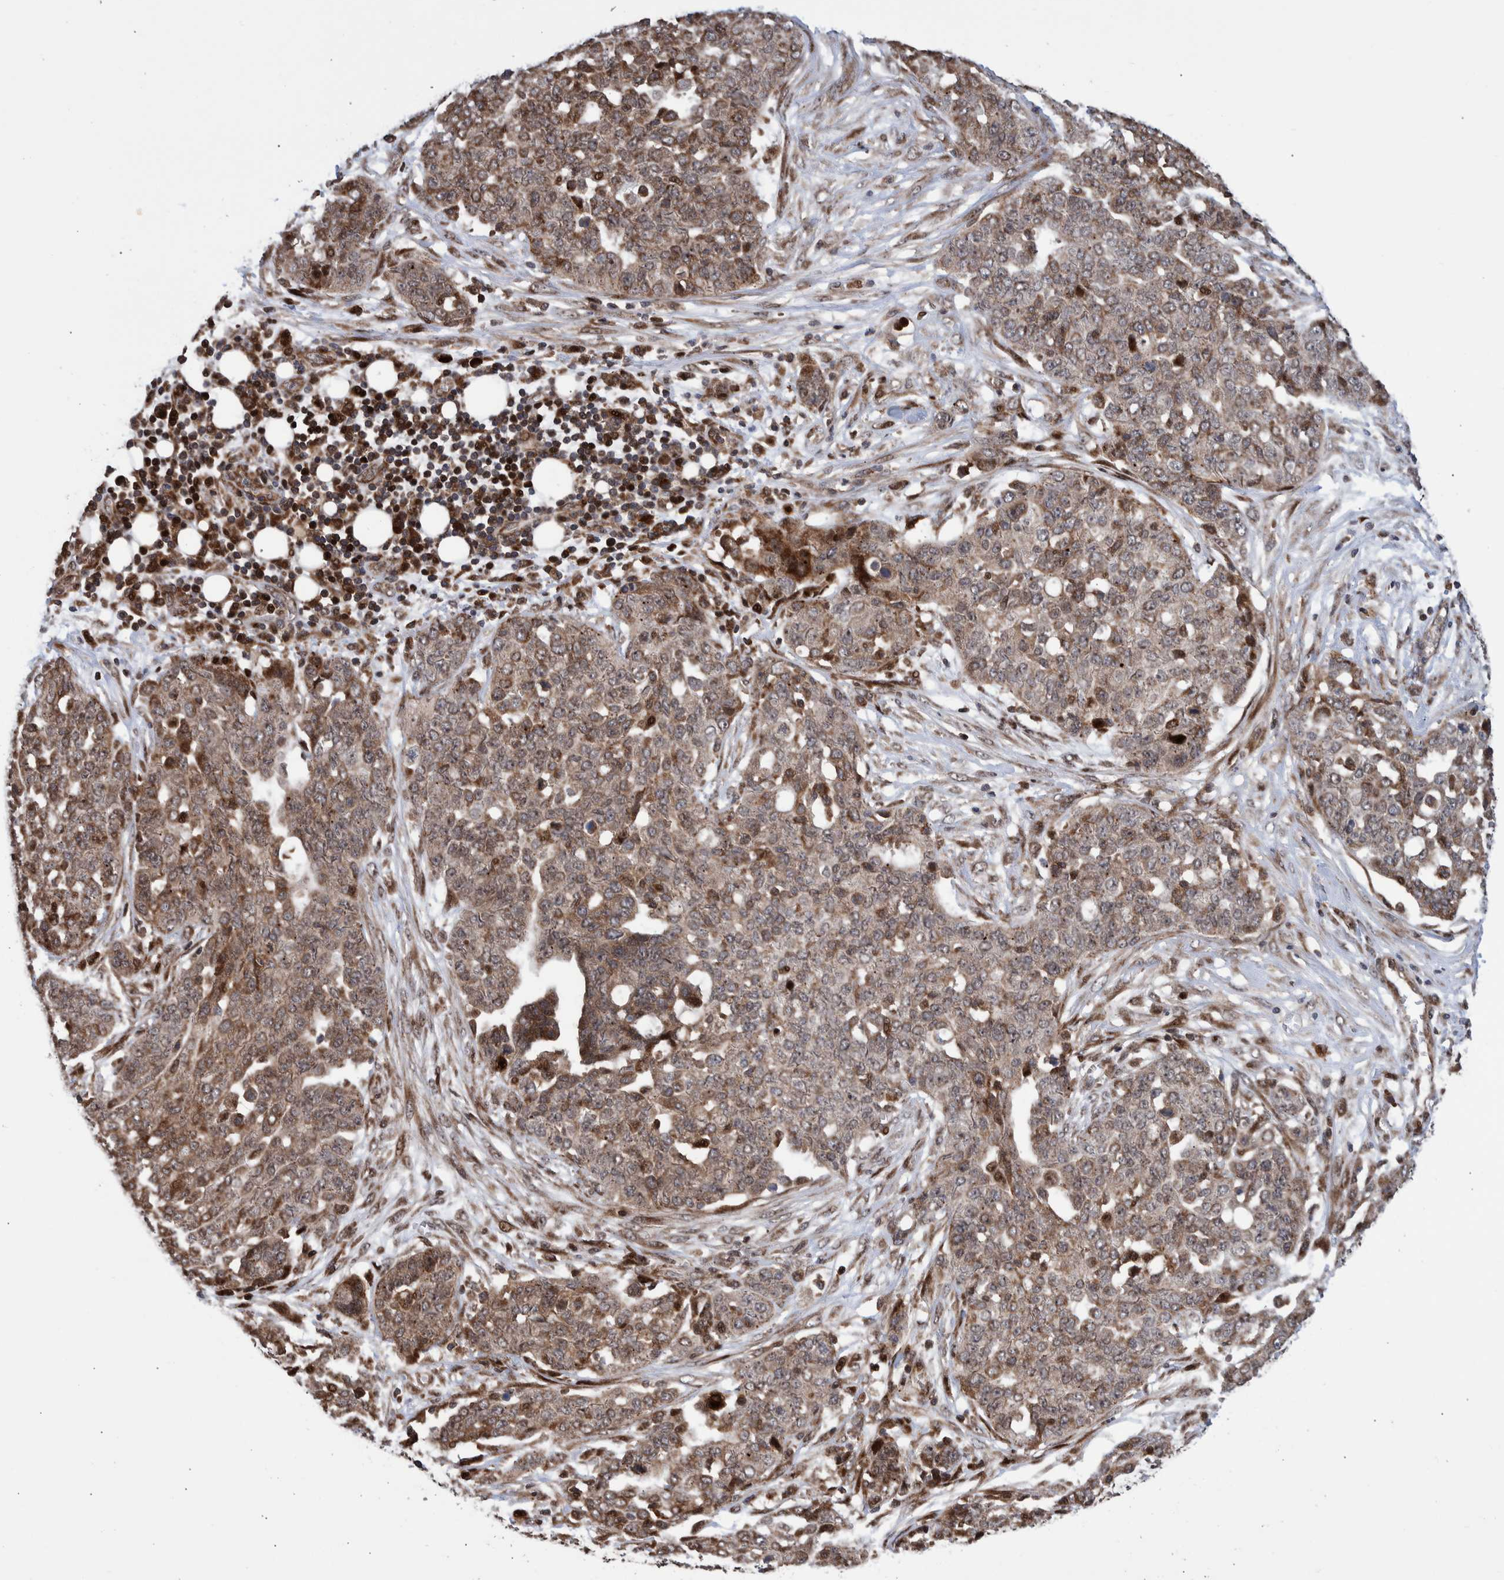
{"staining": {"intensity": "weak", "quantity": ">75%", "location": "cytoplasmic/membranous,nuclear"}, "tissue": "ovarian cancer", "cell_type": "Tumor cells", "image_type": "cancer", "snomed": [{"axis": "morphology", "description": "Cystadenocarcinoma, serous, NOS"}, {"axis": "topography", "description": "Soft tissue"}, {"axis": "topography", "description": "Ovary"}], "caption": "Immunohistochemistry of serous cystadenocarcinoma (ovarian) exhibits low levels of weak cytoplasmic/membranous and nuclear positivity in about >75% of tumor cells.", "gene": "SHISA6", "patient": {"sex": "female", "age": 57}}